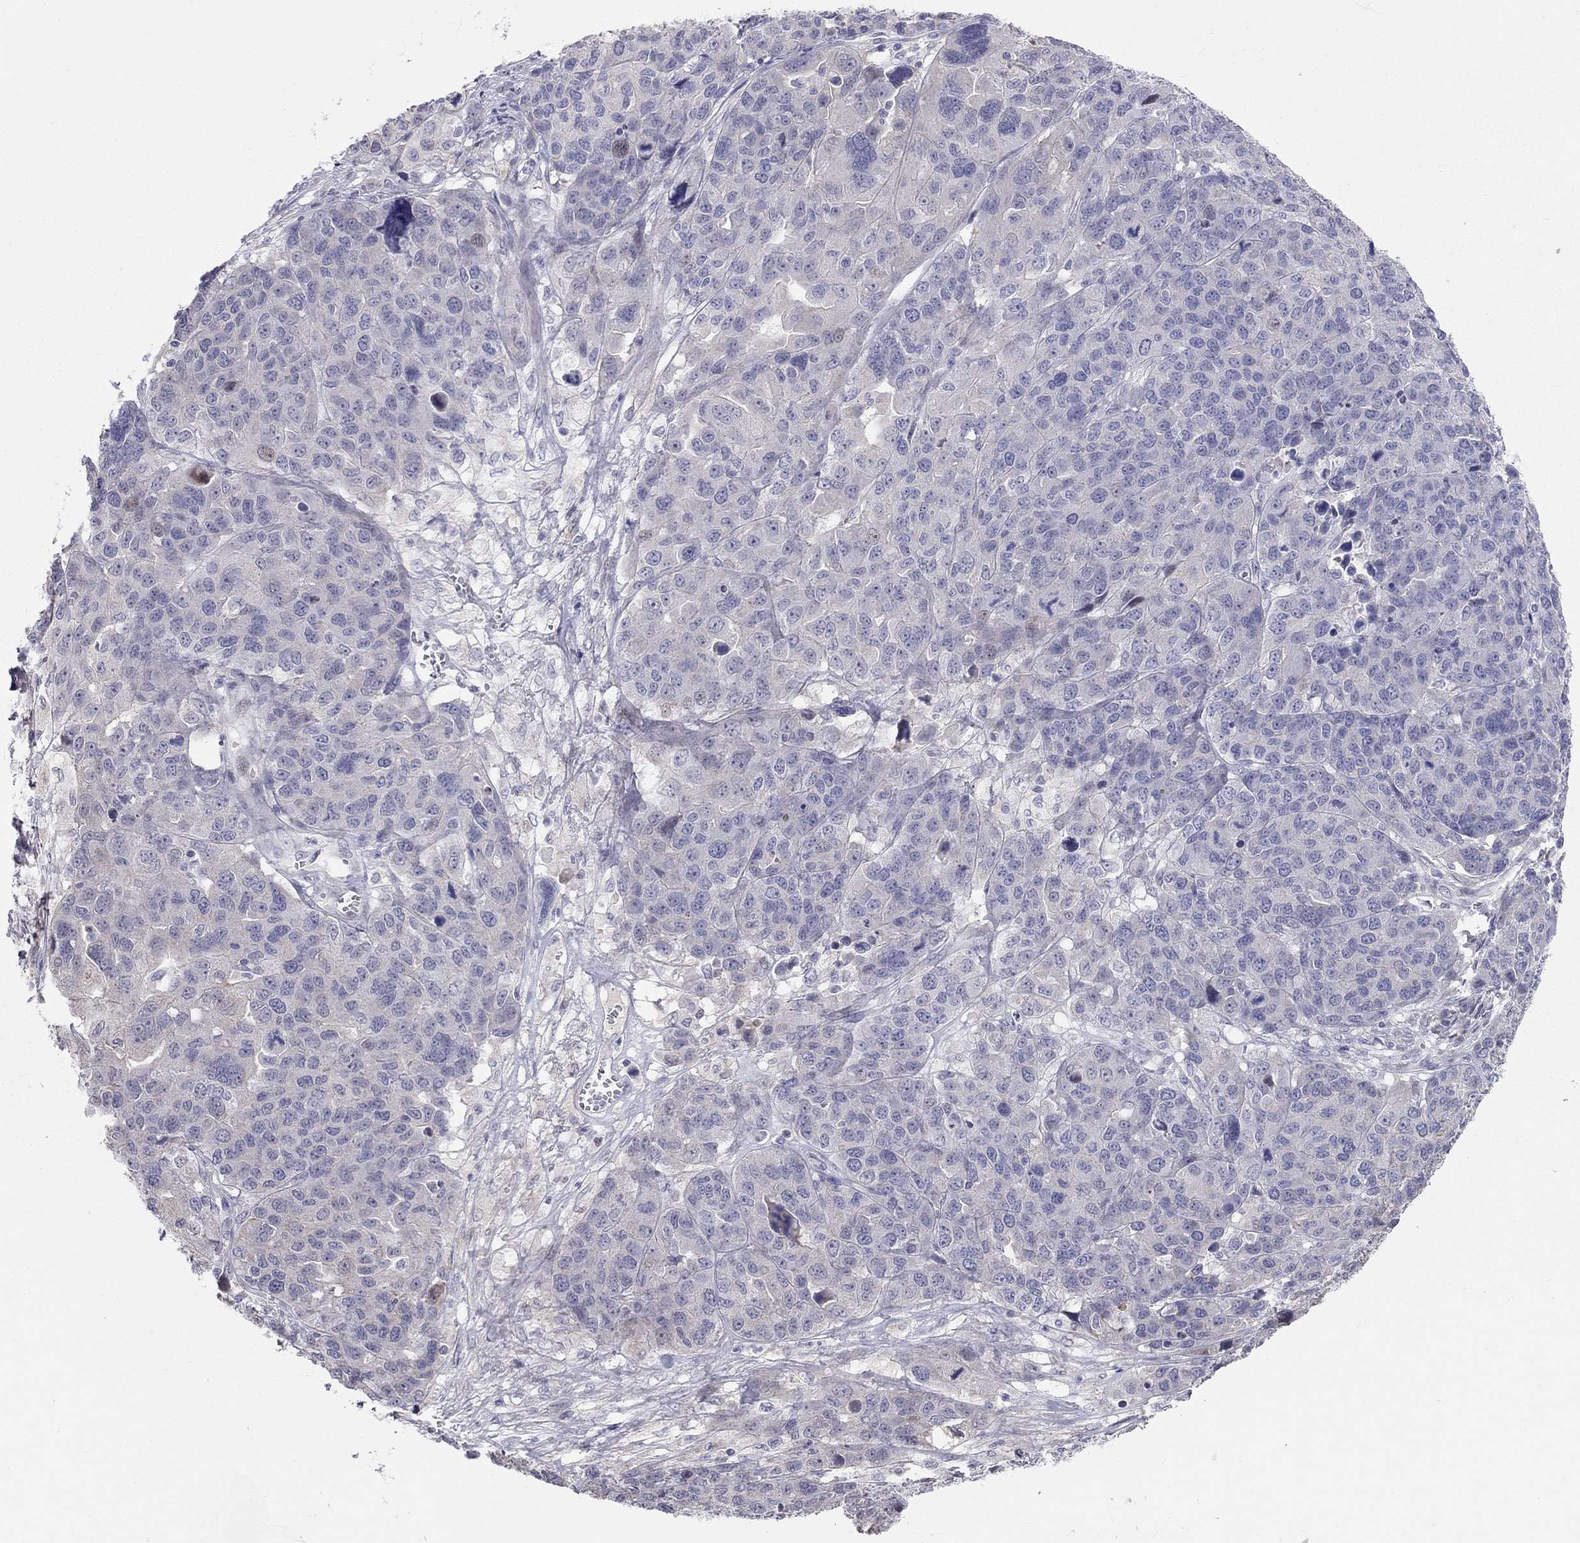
{"staining": {"intensity": "negative", "quantity": "none", "location": "none"}, "tissue": "ovarian cancer", "cell_type": "Tumor cells", "image_type": "cancer", "snomed": [{"axis": "morphology", "description": "Cystadenocarcinoma, serous, NOS"}, {"axis": "topography", "description": "Ovary"}], "caption": "DAB immunohistochemical staining of human ovarian cancer (serous cystadenocarcinoma) shows no significant staining in tumor cells. (DAB (3,3'-diaminobenzidine) immunohistochemistry (IHC) visualized using brightfield microscopy, high magnification).", "gene": "SYTL2", "patient": {"sex": "female", "age": 87}}